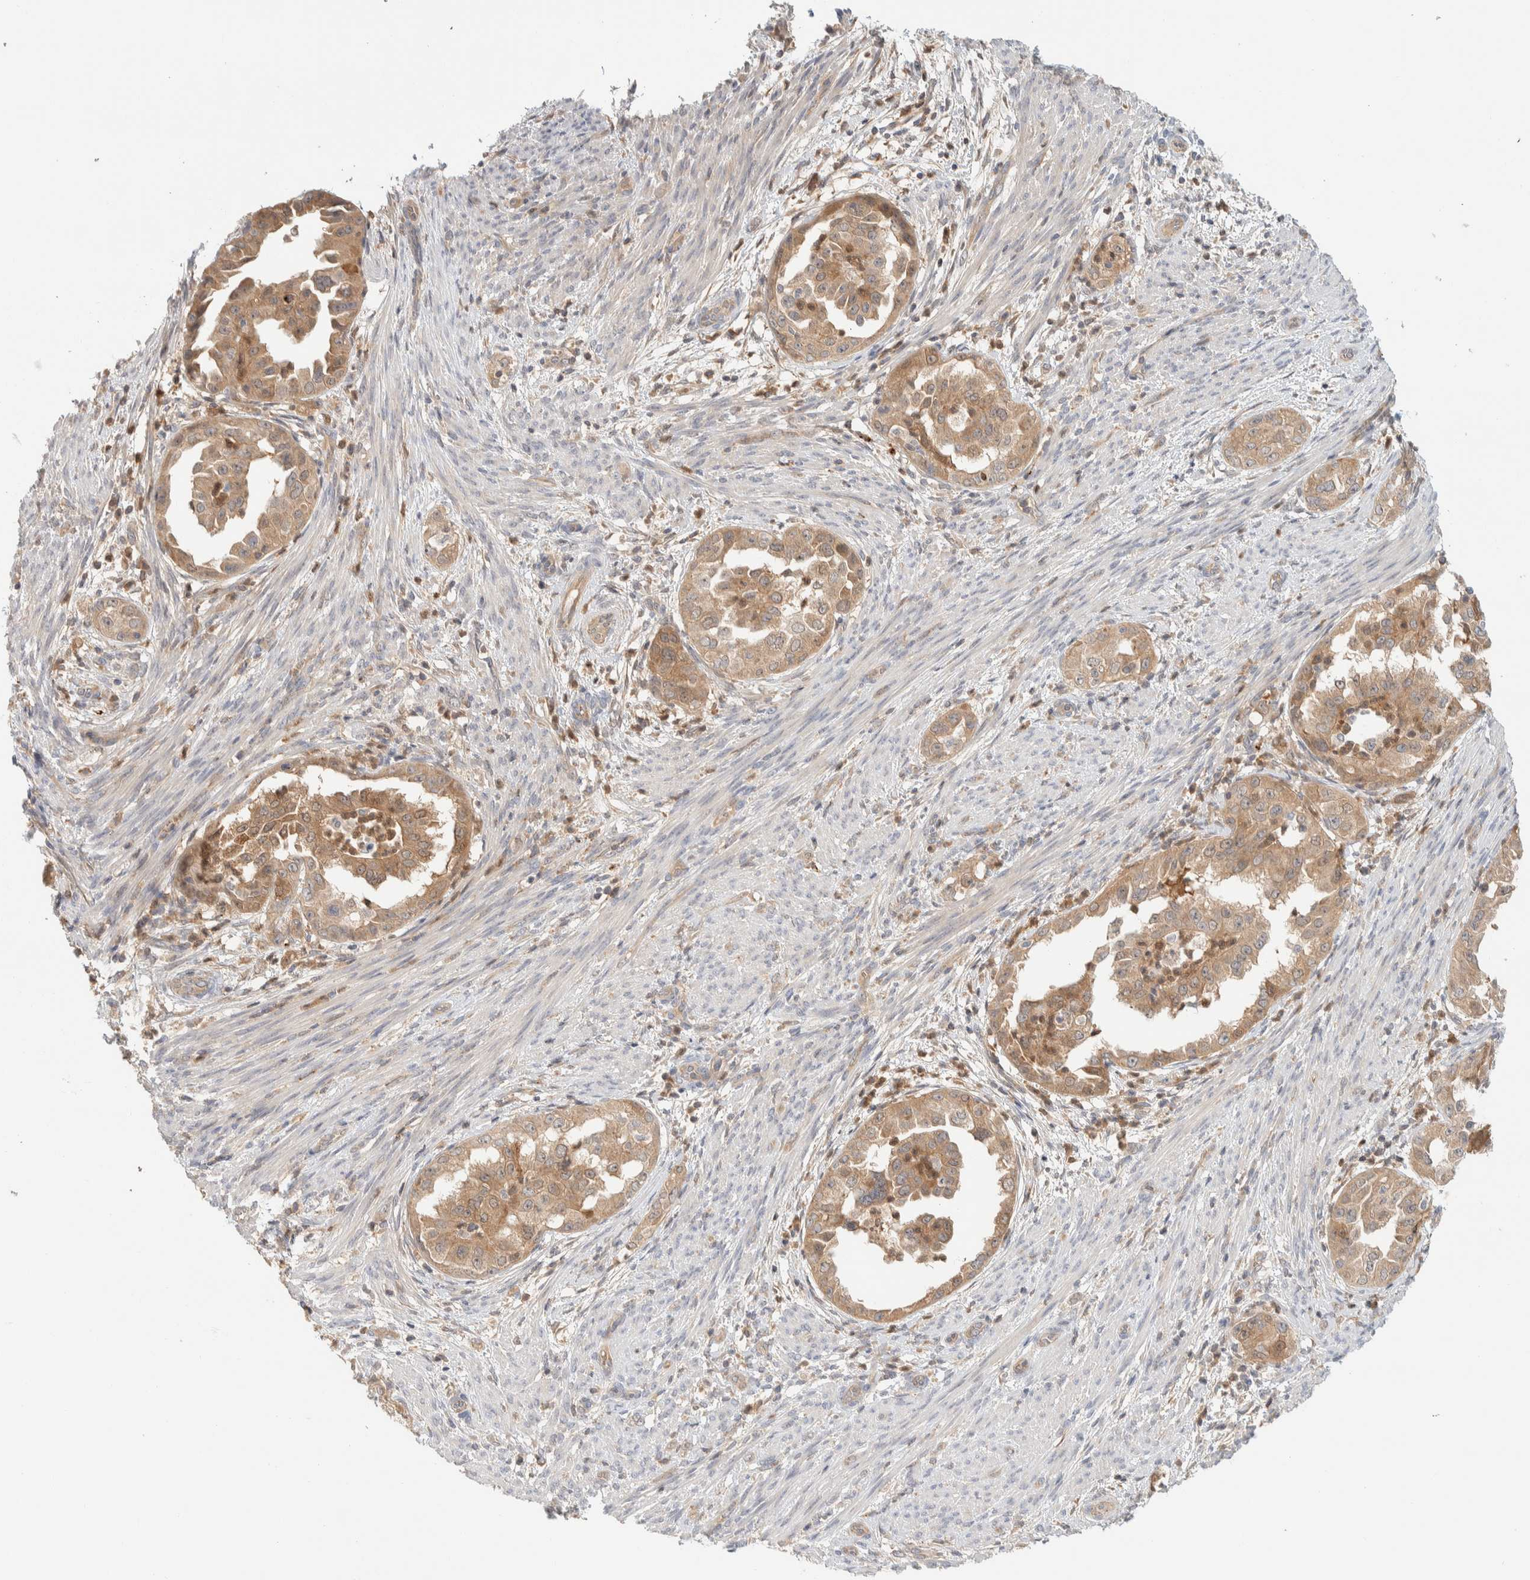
{"staining": {"intensity": "moderate", "quantity": ">75%", "location": "cytoplasmic/membranous"}, "tissue": "endometrial cancer", "cell_type": "Tumor cells", "image_type": "cancer", "snomed": [{"axis": "morphology", "description": "Adenocarcinoma, NOS"}, {"axis": "topography", "description": "Endometrium"}], "caption": "Endometrial adenocarcinoma stained with DAB (3,3'-diaminobenzidine) IHC reveals medium levels of moderate cytoplasmic/membranous positivity in about >75% of tumor cells.", "gene": "GCLM", "patient": {"sex": "female", "age": 85}}